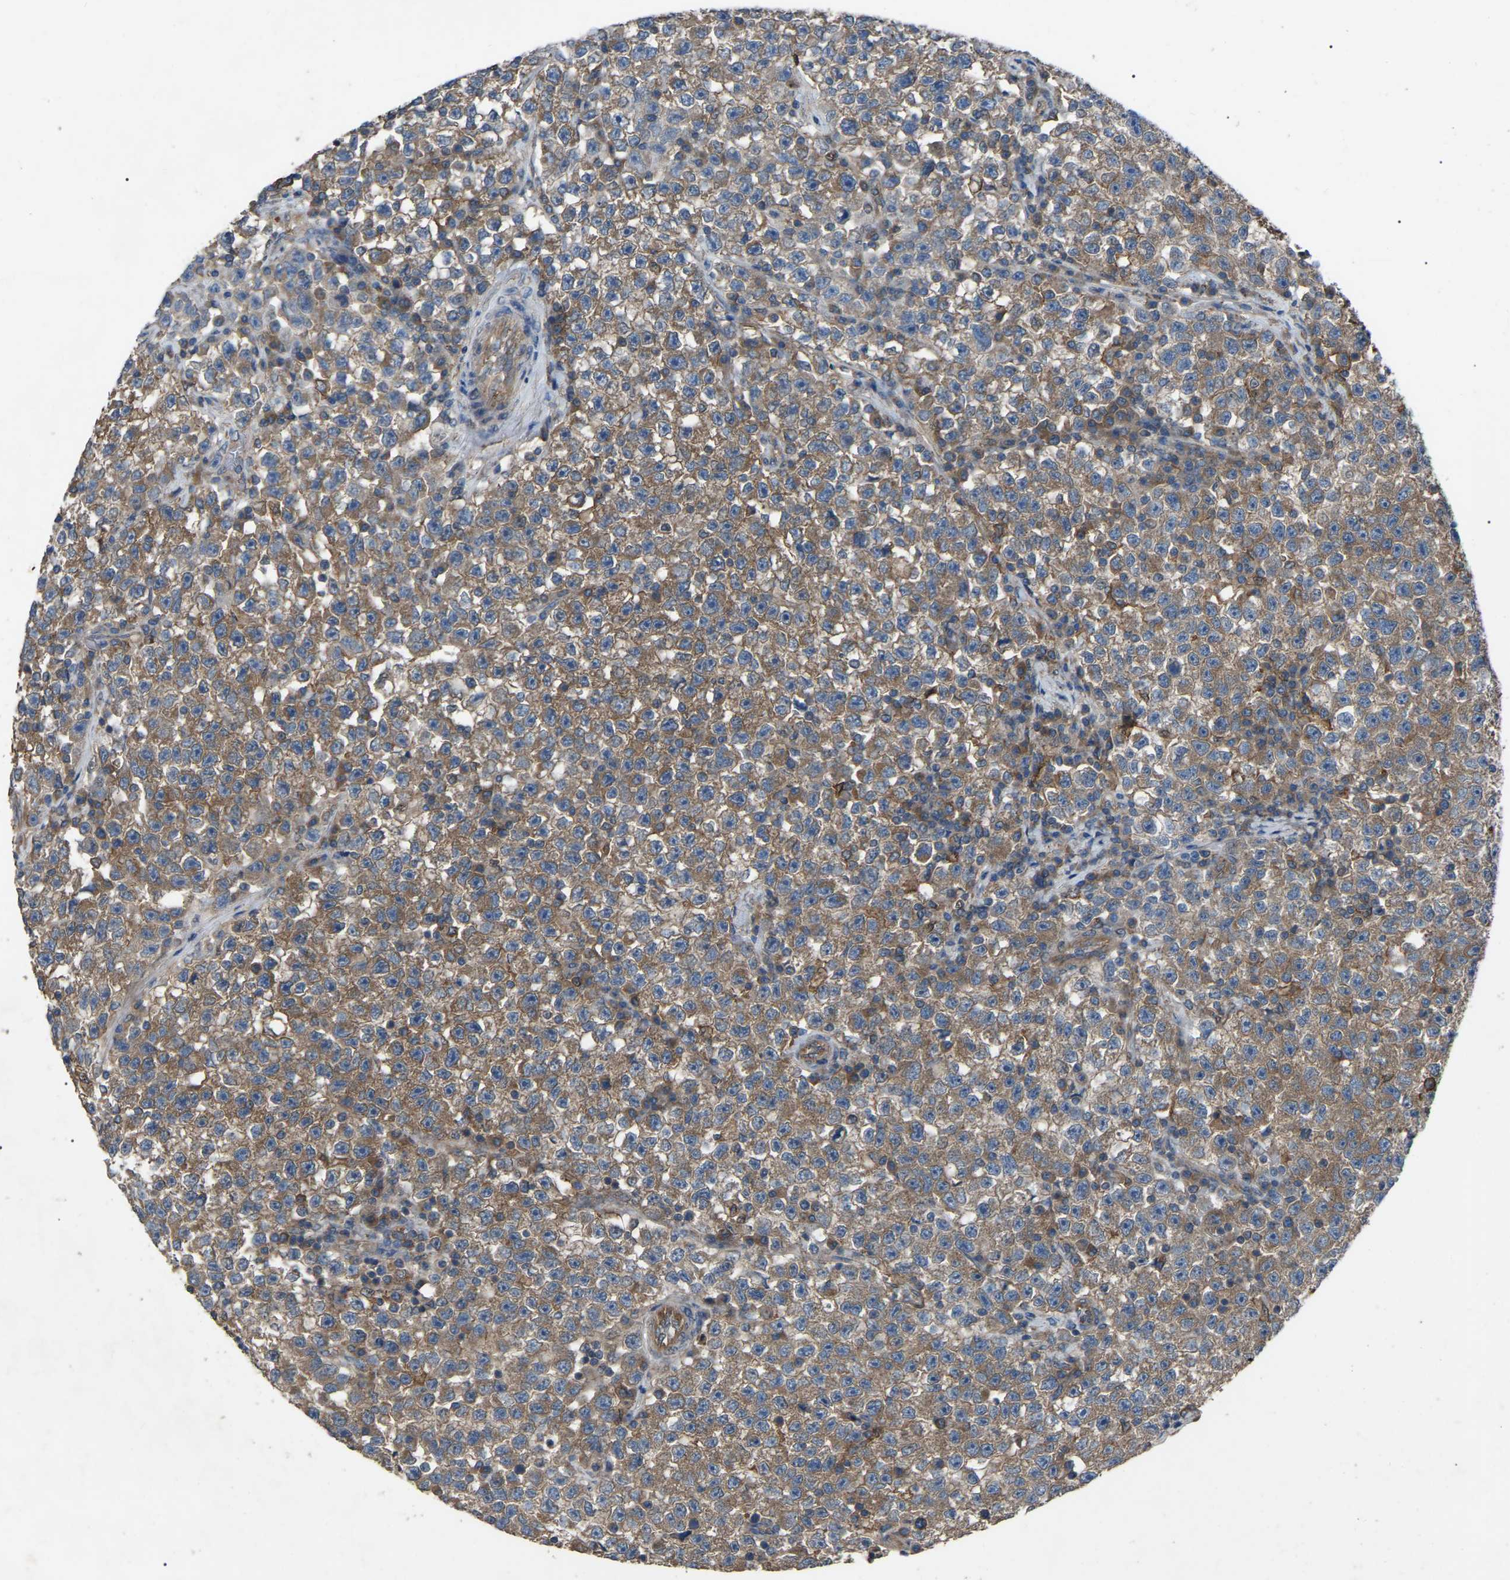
{"staining": {"intensity": "moderate", "quantity": ">75%", "location": "cytoplasmic/membranous"}, "tissue": "testis cancer", "cell_type": "Tumor cells", "image_type": "cancer", "snomed": [{"axis": "morphology", "description": "Seminoma, NOS"}, {"axis": "topography", "description": "Testis"}], "caption": "The image shows immunohistochemical staining of seminoma (testis). There is moderate cytoplasmic/membranous positivity is present in about >75% of tumor cells.", "gene": "AIMP1", "patient": {"sex": "male", "age": 22}}